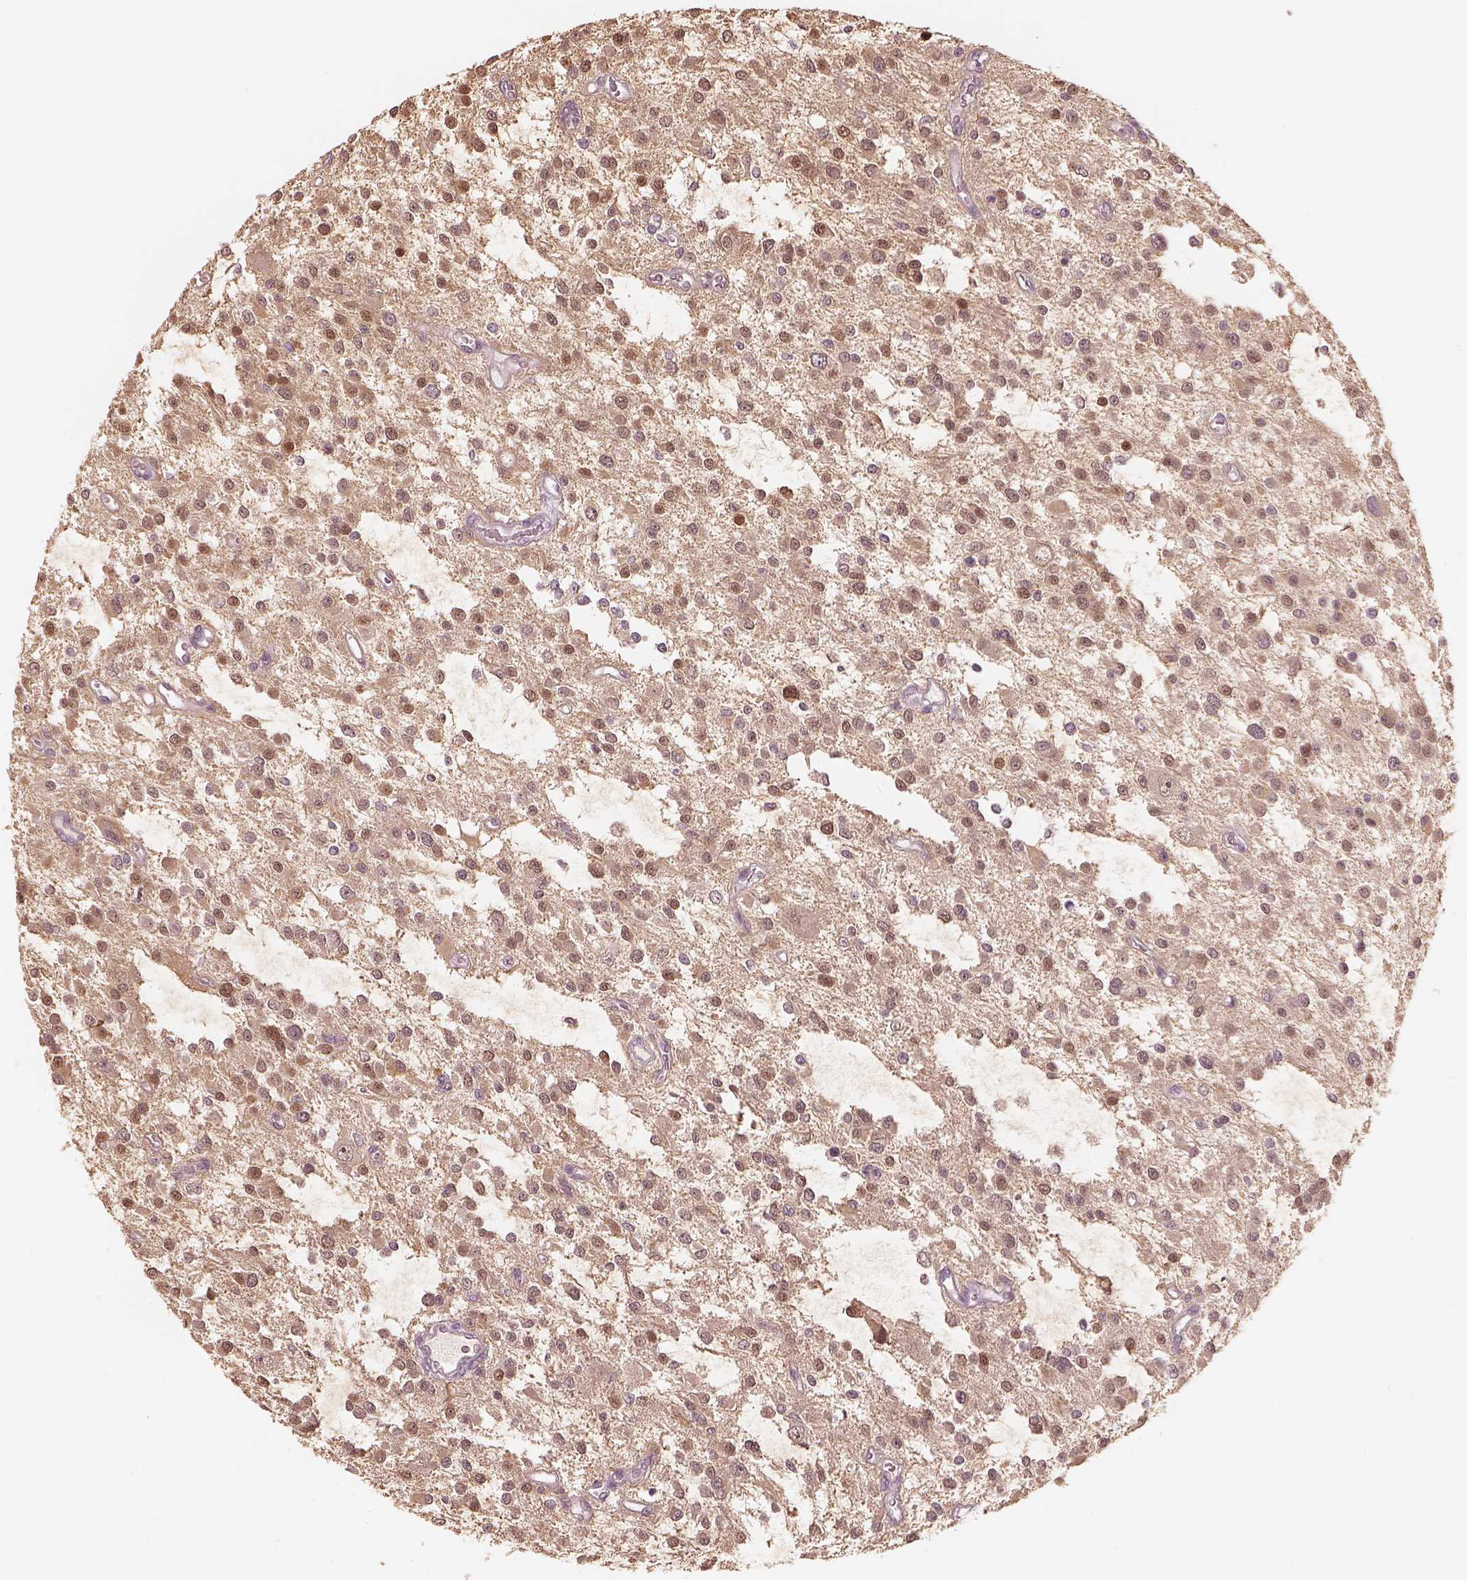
{"staining": {"intensity": "moderate", "quantity": "25%-75%", "location": "cytoplasmic/membranous,nuclear"}, "tissue": "glioma", "cell_type": "Tumor cells", "image_type": "cancer", "snomed": [{"axis": "morphology", "description": "Glioma, malignant, Low grade"}, {"axis": "topography", "description": "Brain"}], "caption": "Immunohistochemical staining of human malignant glioma (low-grade) displays medium levels of moderate cytoplasmic/membranous and nuclear expression in about 25%-75% of tumor cells.", "gene": "EGR4", "patient": {"sex": "male", "age": 43}}